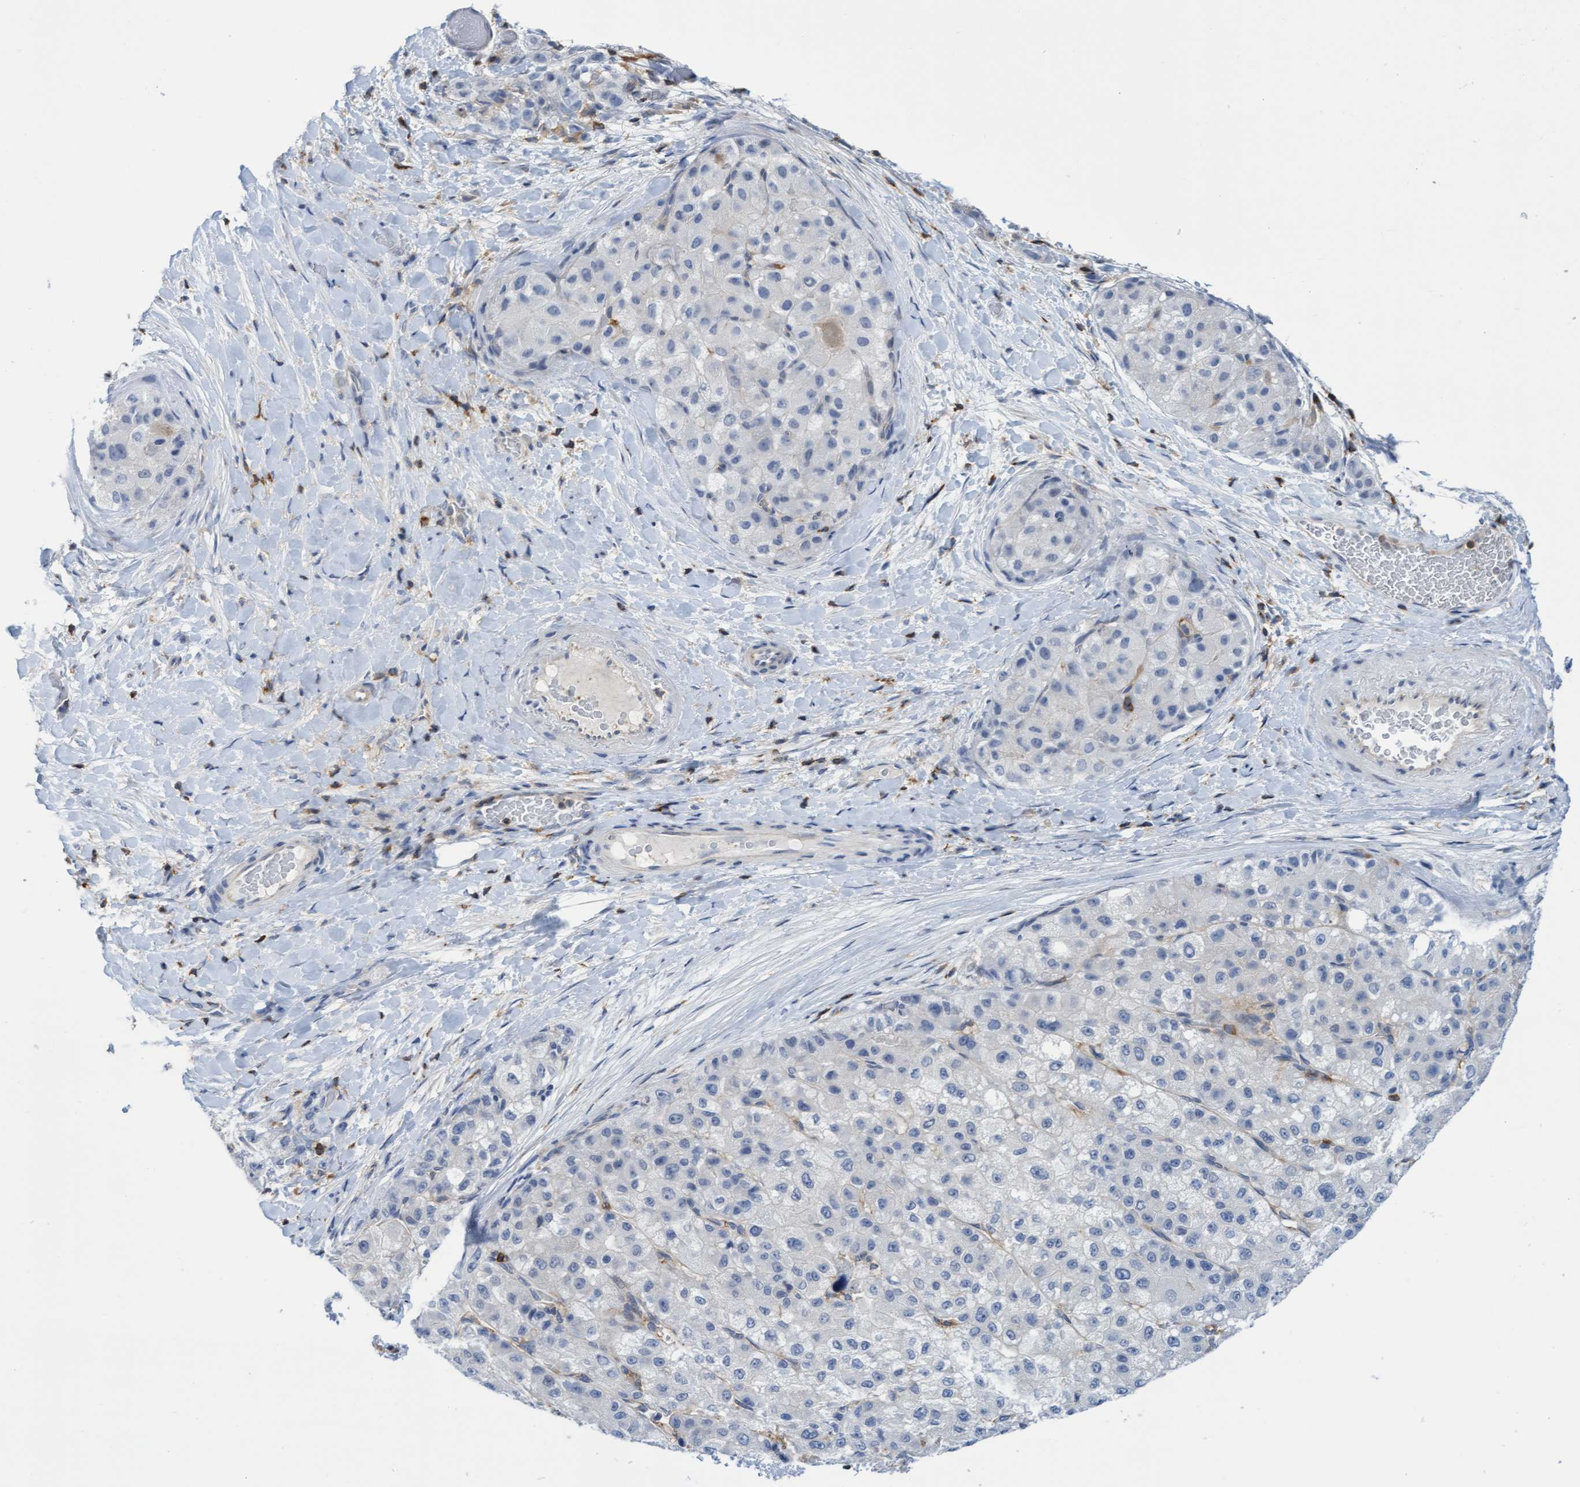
{"staining": {"intensity": "negative", "quantity": "none", "location": "none"}, "tissue": "liver cancer", "cell_type": "Tumor cells", "image_type": "cancer", "snomed": [{"axis": "morphology", "description": "Carcinoma, Hepatocellular, NOS"}, {"axis": "topography", "description": "Liver"}], "caption": "IHC image of neoplastic tissue: hepatocellular carcinoma (liver) stained with DAB (3,3'-diaminobenzidine) reveals no significant protein positivity in tumor cells.", "gene": "FNBP1", "patient": {"sex": "male", "age": 80}}